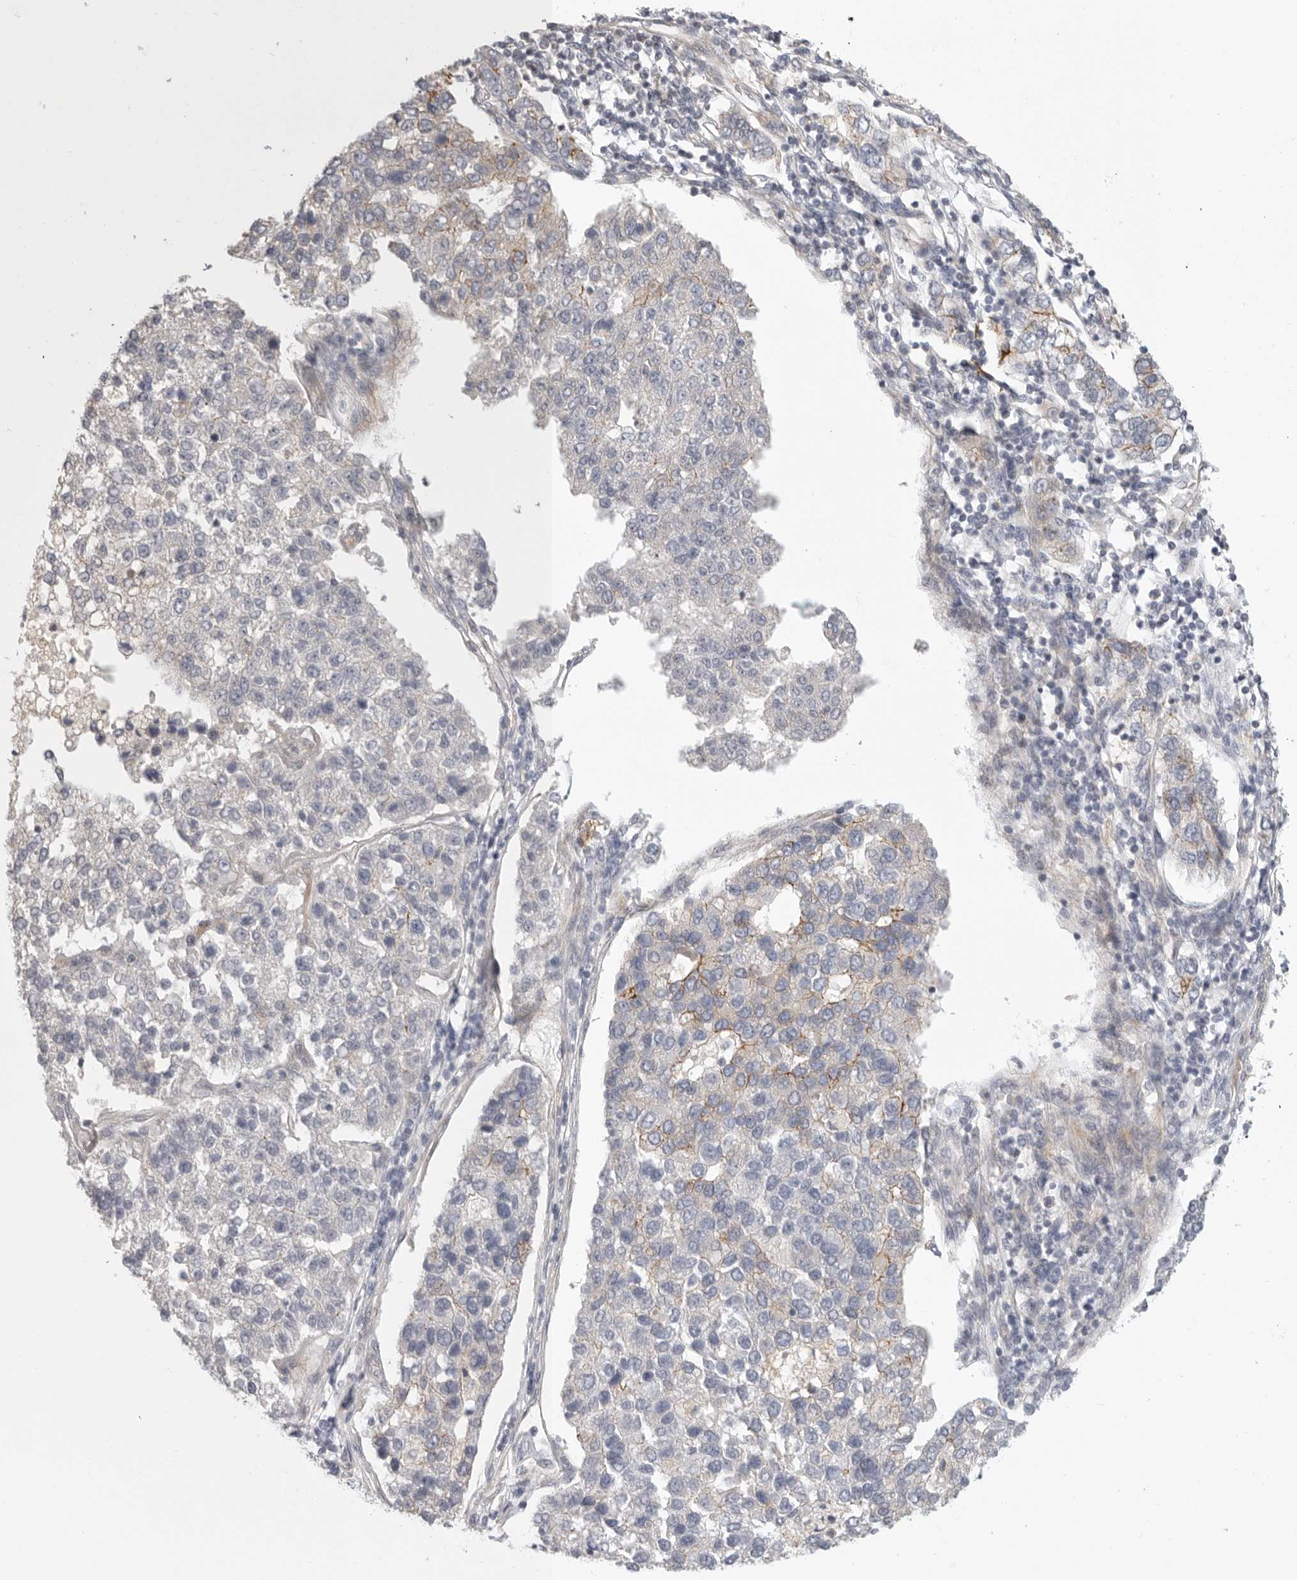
{"staining": {"intensity": "weak", "quantity": "<25%", "location": "cytoplasmic/membranous"}, "tissue": "pancreatic cancer", "cell_type": "Tumor cells", "image_type": "cancer", "snomed": [{"axis": "morphology", "description": "Adenocarcinoma, NOS"}, {"axis": "topography", "description": "Pancreas"}], "caption": "Immunohistochemistry (IHC) histopathology image of human adenocarcinoma (pancreatic) stained for a protein (brown), which shows no positivity in tumor cells. (DAB (3,3'-diaminobenzidine) immunohistochemistry visualized using brightfield microscopy, high magnification).", "gene": "STAB2", "patient": {"sex": "female", "age": 61}}